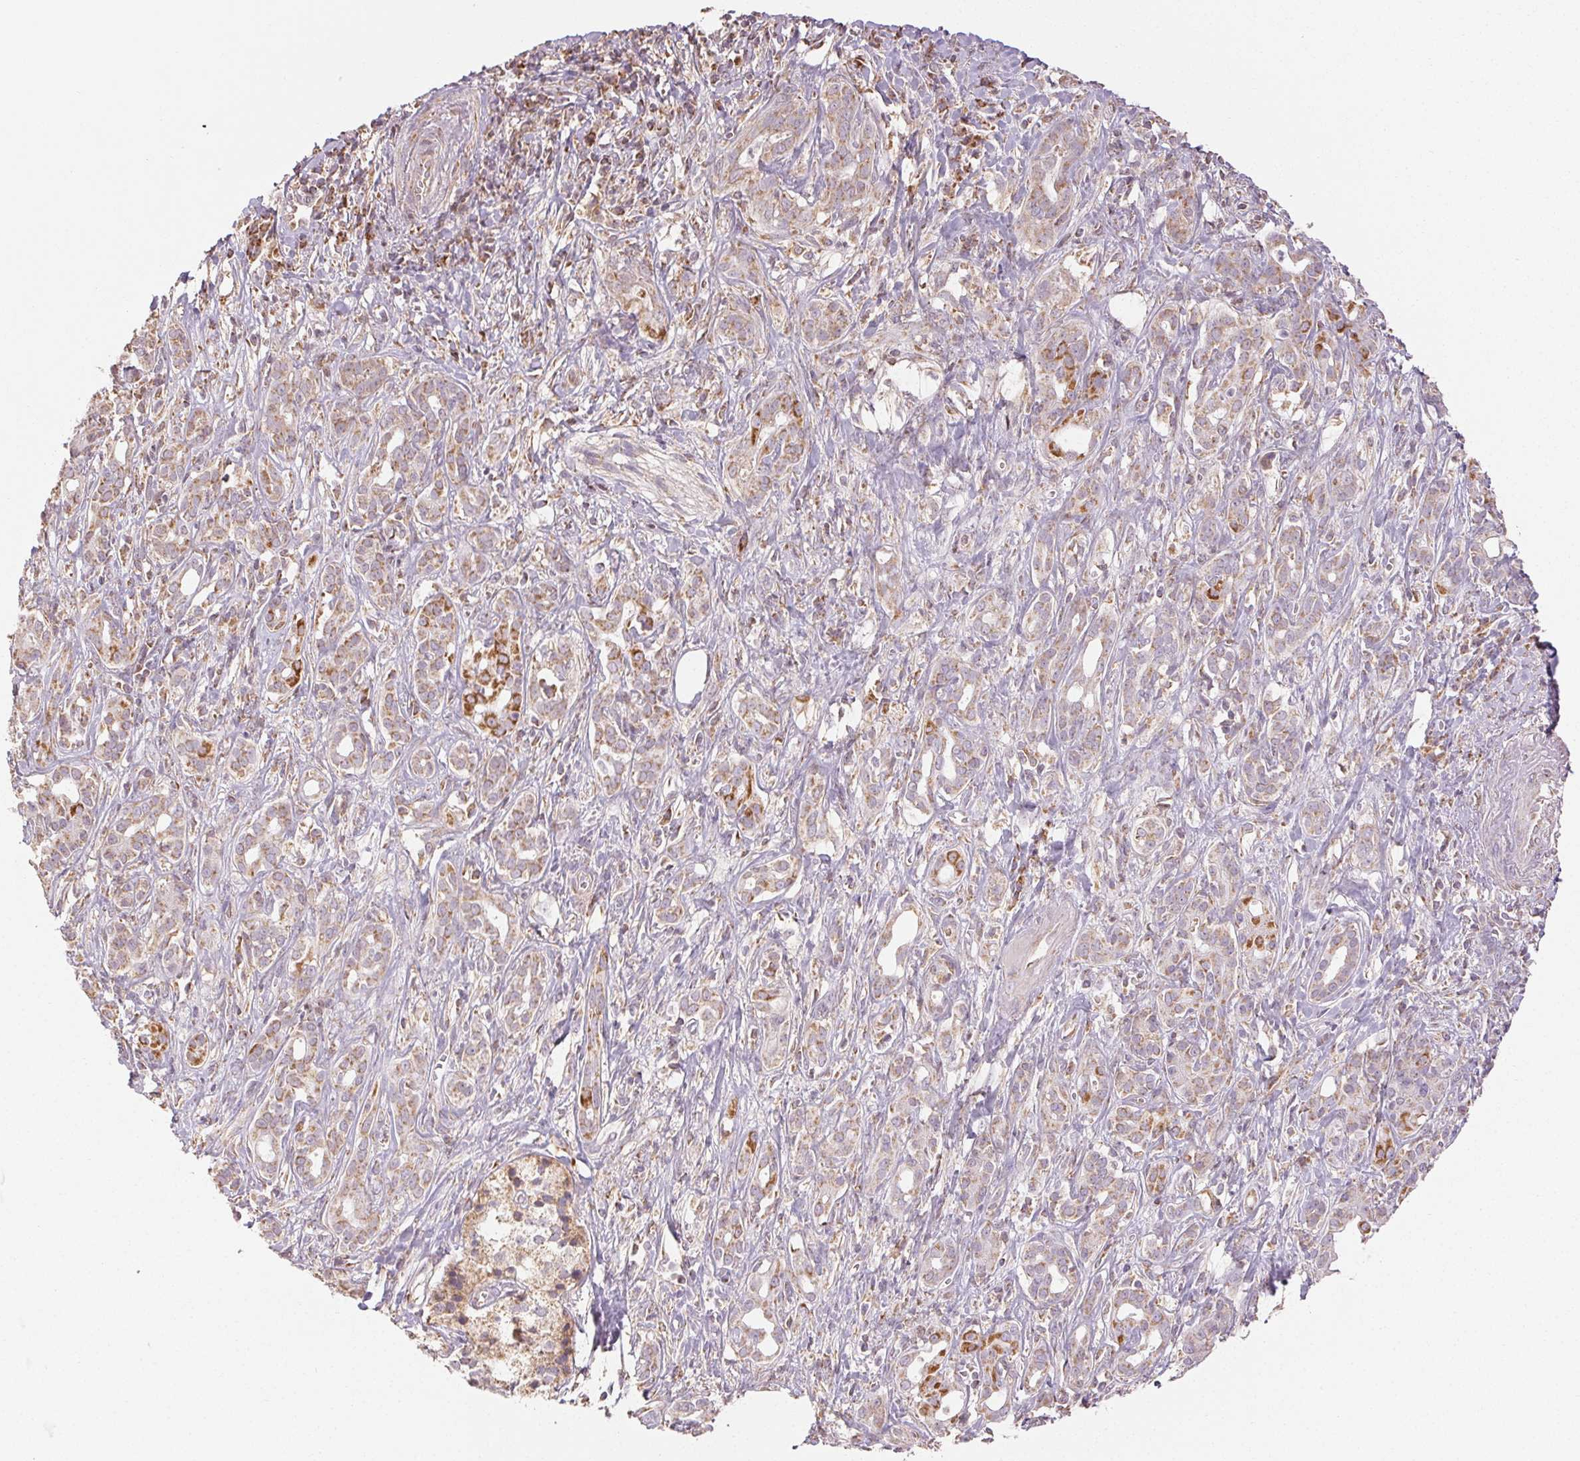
{"staining": {"intensity": "strong", "quantity": "<25%", "location": "cytoplasmic/membranous"}, "tissue": "pancreatic cancer", "cell_type": "Tumor cells", "image_type": "cancer", "snomed": [{"axis": "morphology", "description": "Adenocarcinoma, NOS"}, {"axis": "topography", "description": "Pancreas"}], "caption": "There is medium levels of strong cytoplasmic/membranous staining in tumor cells of adenocarcinoma (pancreatic), as demonstrated by immunohistochemical staining (brown color).", "gene": "CLASP1", "patient": {"sex": "male", "age": 61}}